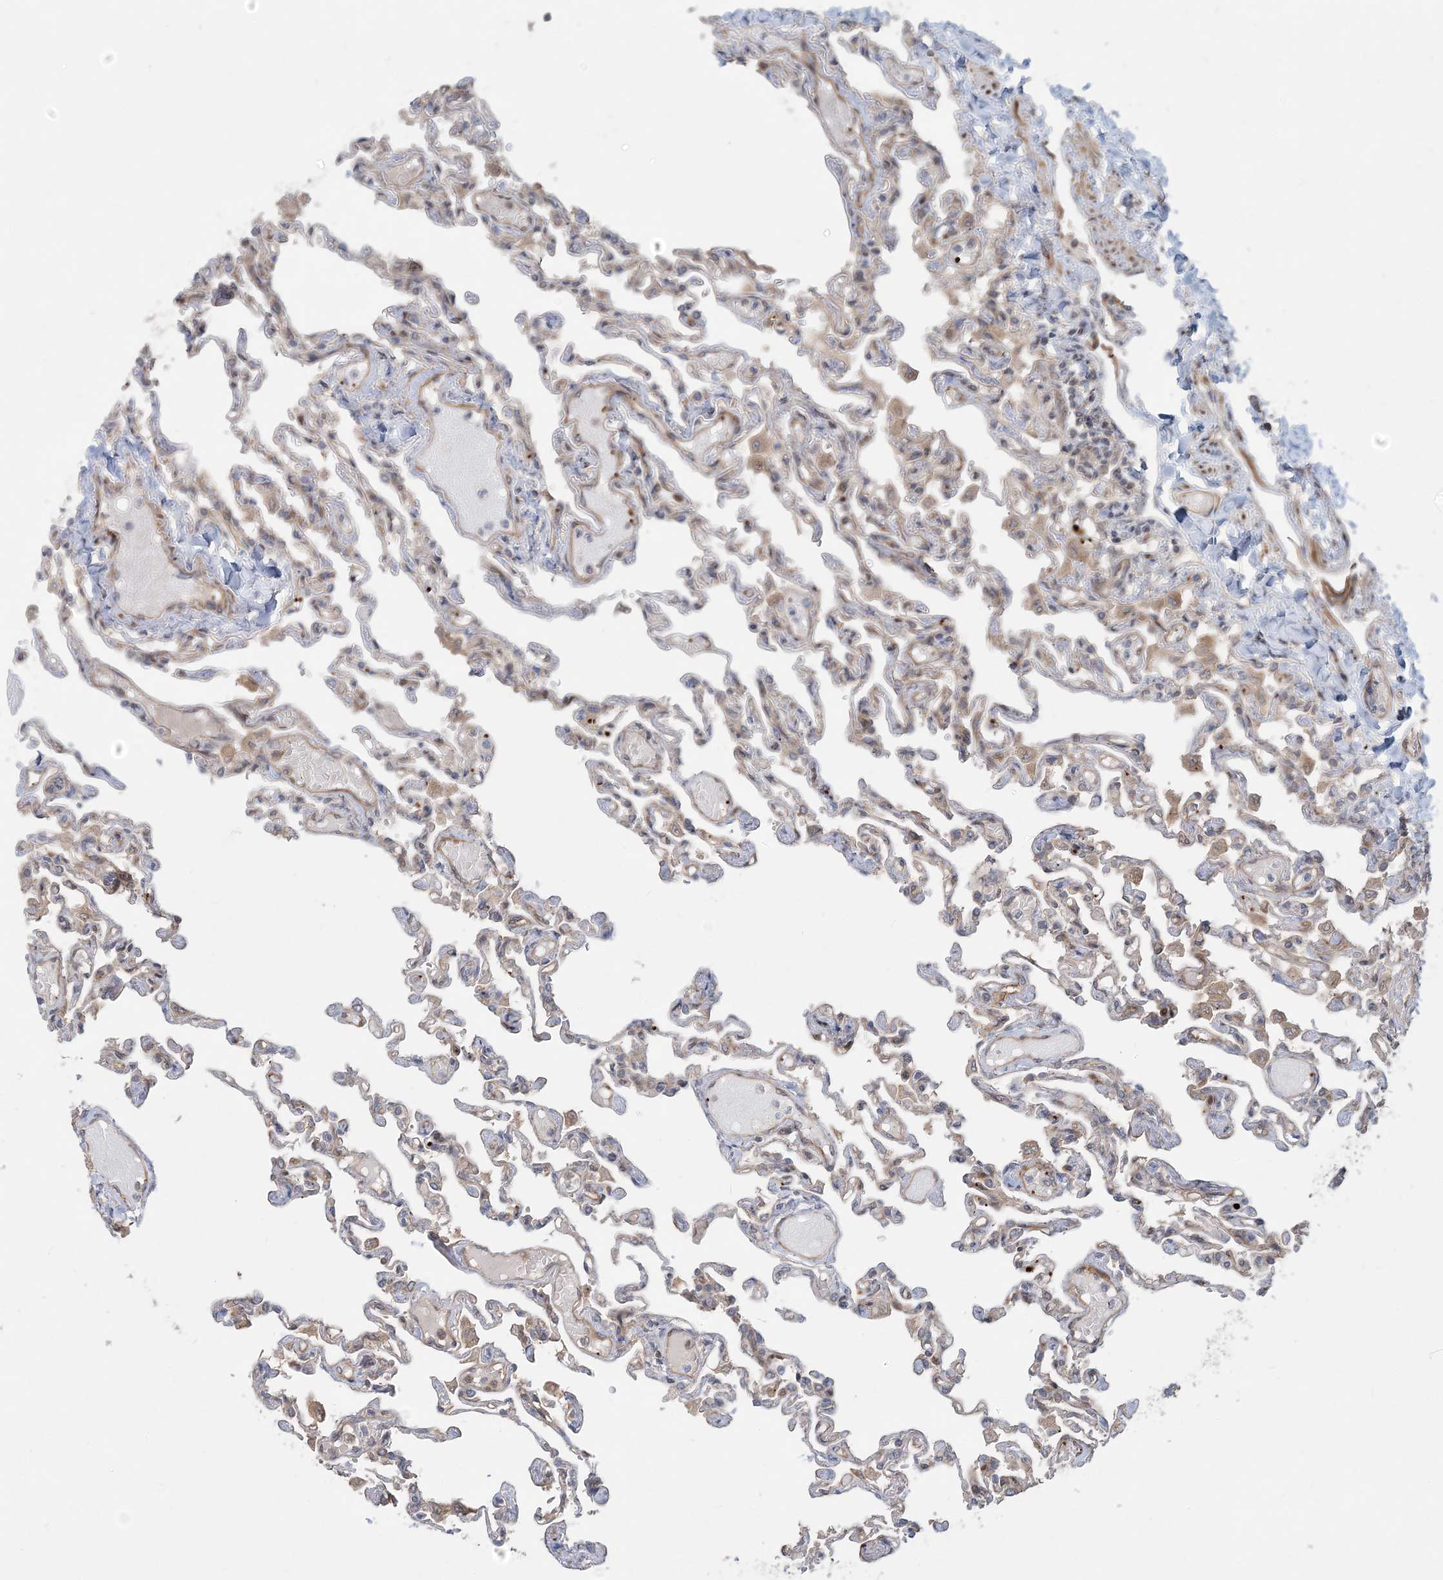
{"staining": {"intensity": "moderate", "quantity": "25%-75%", "location": "cytoplasmic/membranous"}, "tissue": "lung", "cell_type": "Alveolar cells", "image_type": "normal", "snomed": [{"axis": "morphology", "description": "Normal tissue, NOS"}, {"axis": "topography", "description": "Lung"}], "caption": "Immunohistochemical staining of benign lung demonstrates medium levels of moderate cytoplasmic/membranous positivity in approximately 25%-75% of alveolar cells. (Stains: DAB (3,3'-diaminobenzidine) in brown, nuclei in blue, Microscopy: brightfield microscopy at high magnification).", "gene": "GEMIN5", "patient": {"sex": "male", "age": 21}}